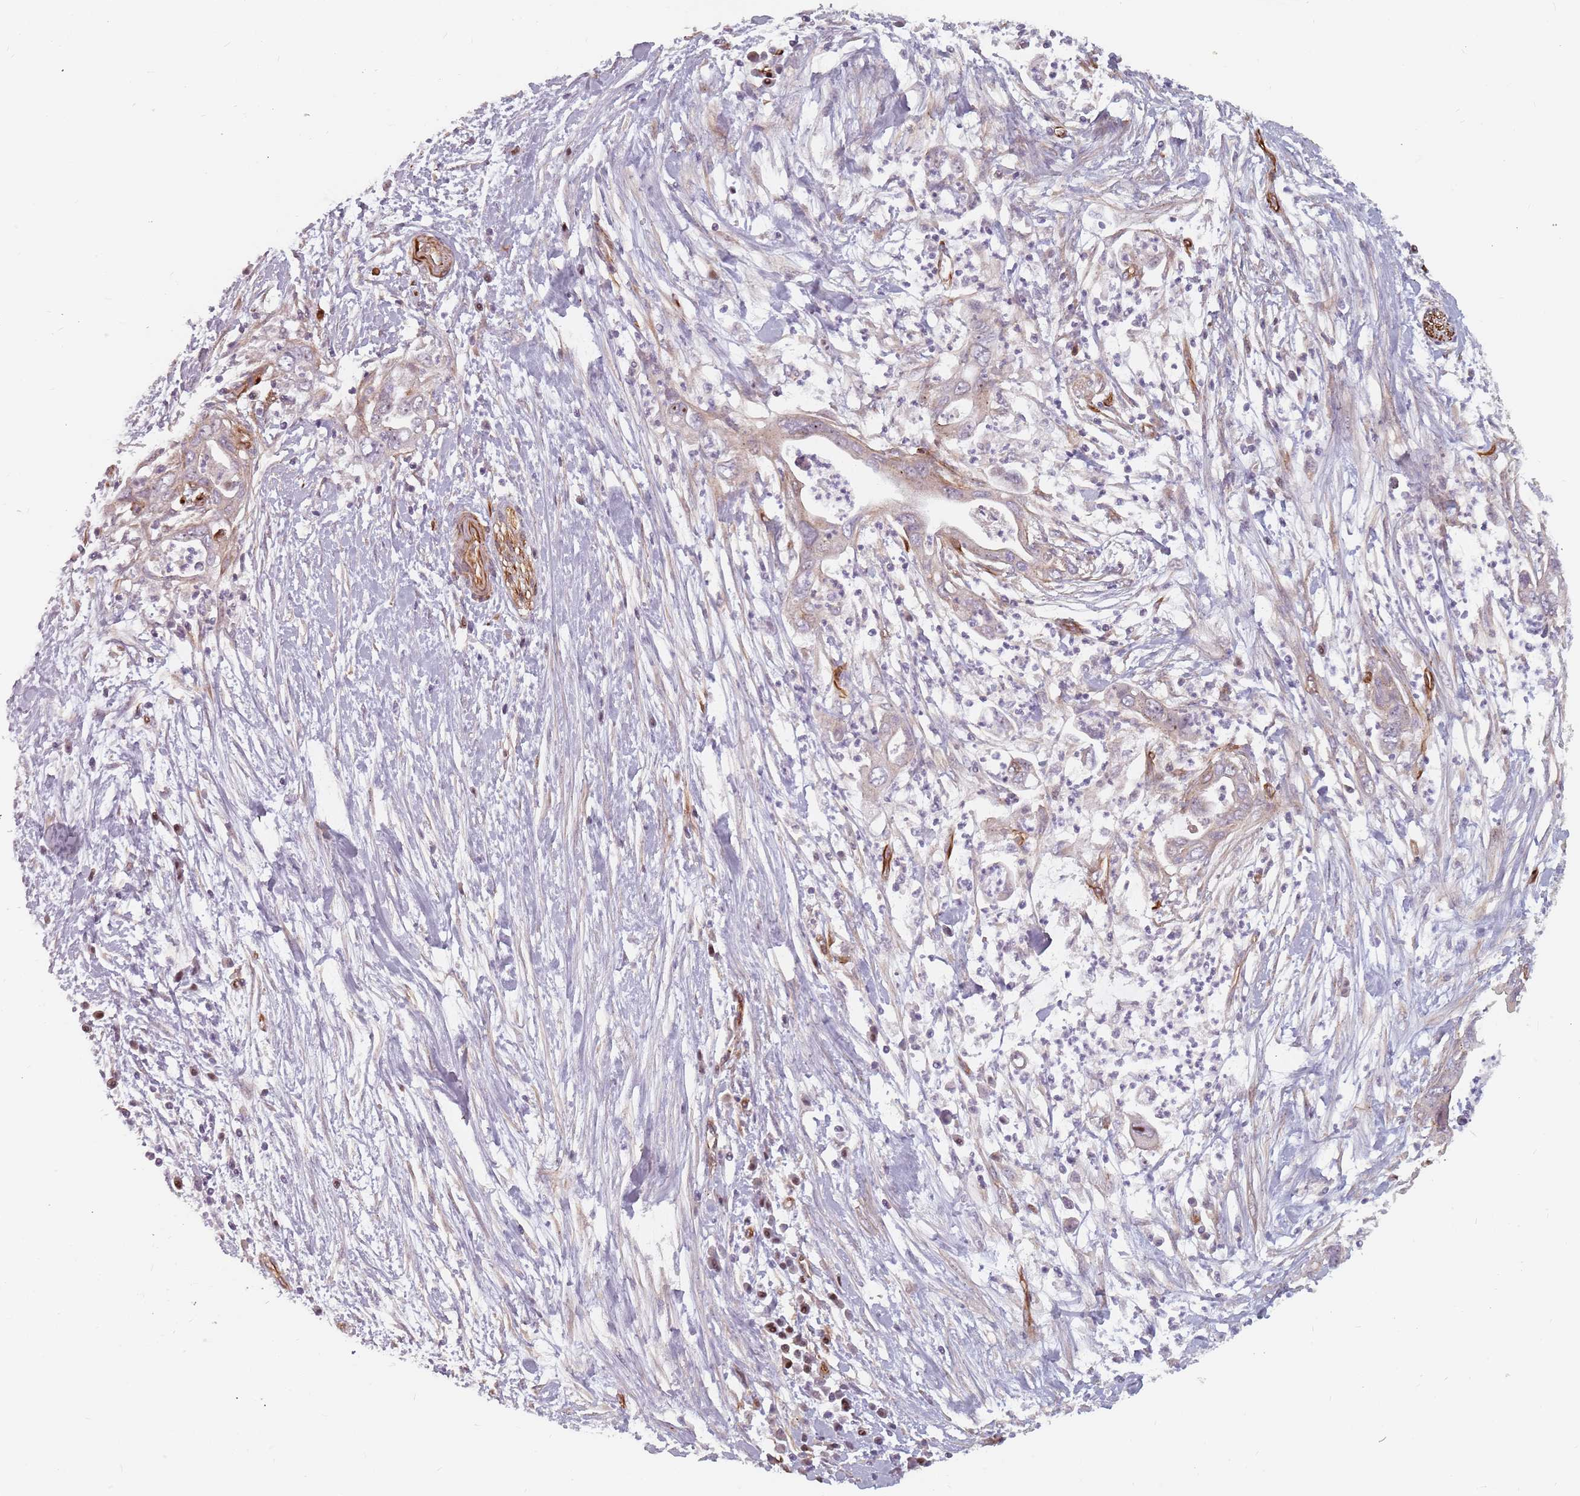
{"staining": {"intensity": "negative", "quantity": "none", "location": "none"}, "tissue": "pancreatic cancer", "cell_type": "Tumor cells", "image_type": "cancer", "snomed": [{"axis": "morphology", "description": "Adenocarcinoma, NOS"}, {"axis": "topography", "description": "Pancreas"}], "caption": "The image shows no significant expression in tumor cells of pancreatic adenocarcinoma. (IHC, brightfield microscopy, high magnification).", "gene": "GAS2L3", "patient": {"sex": "male", "age": 75}}